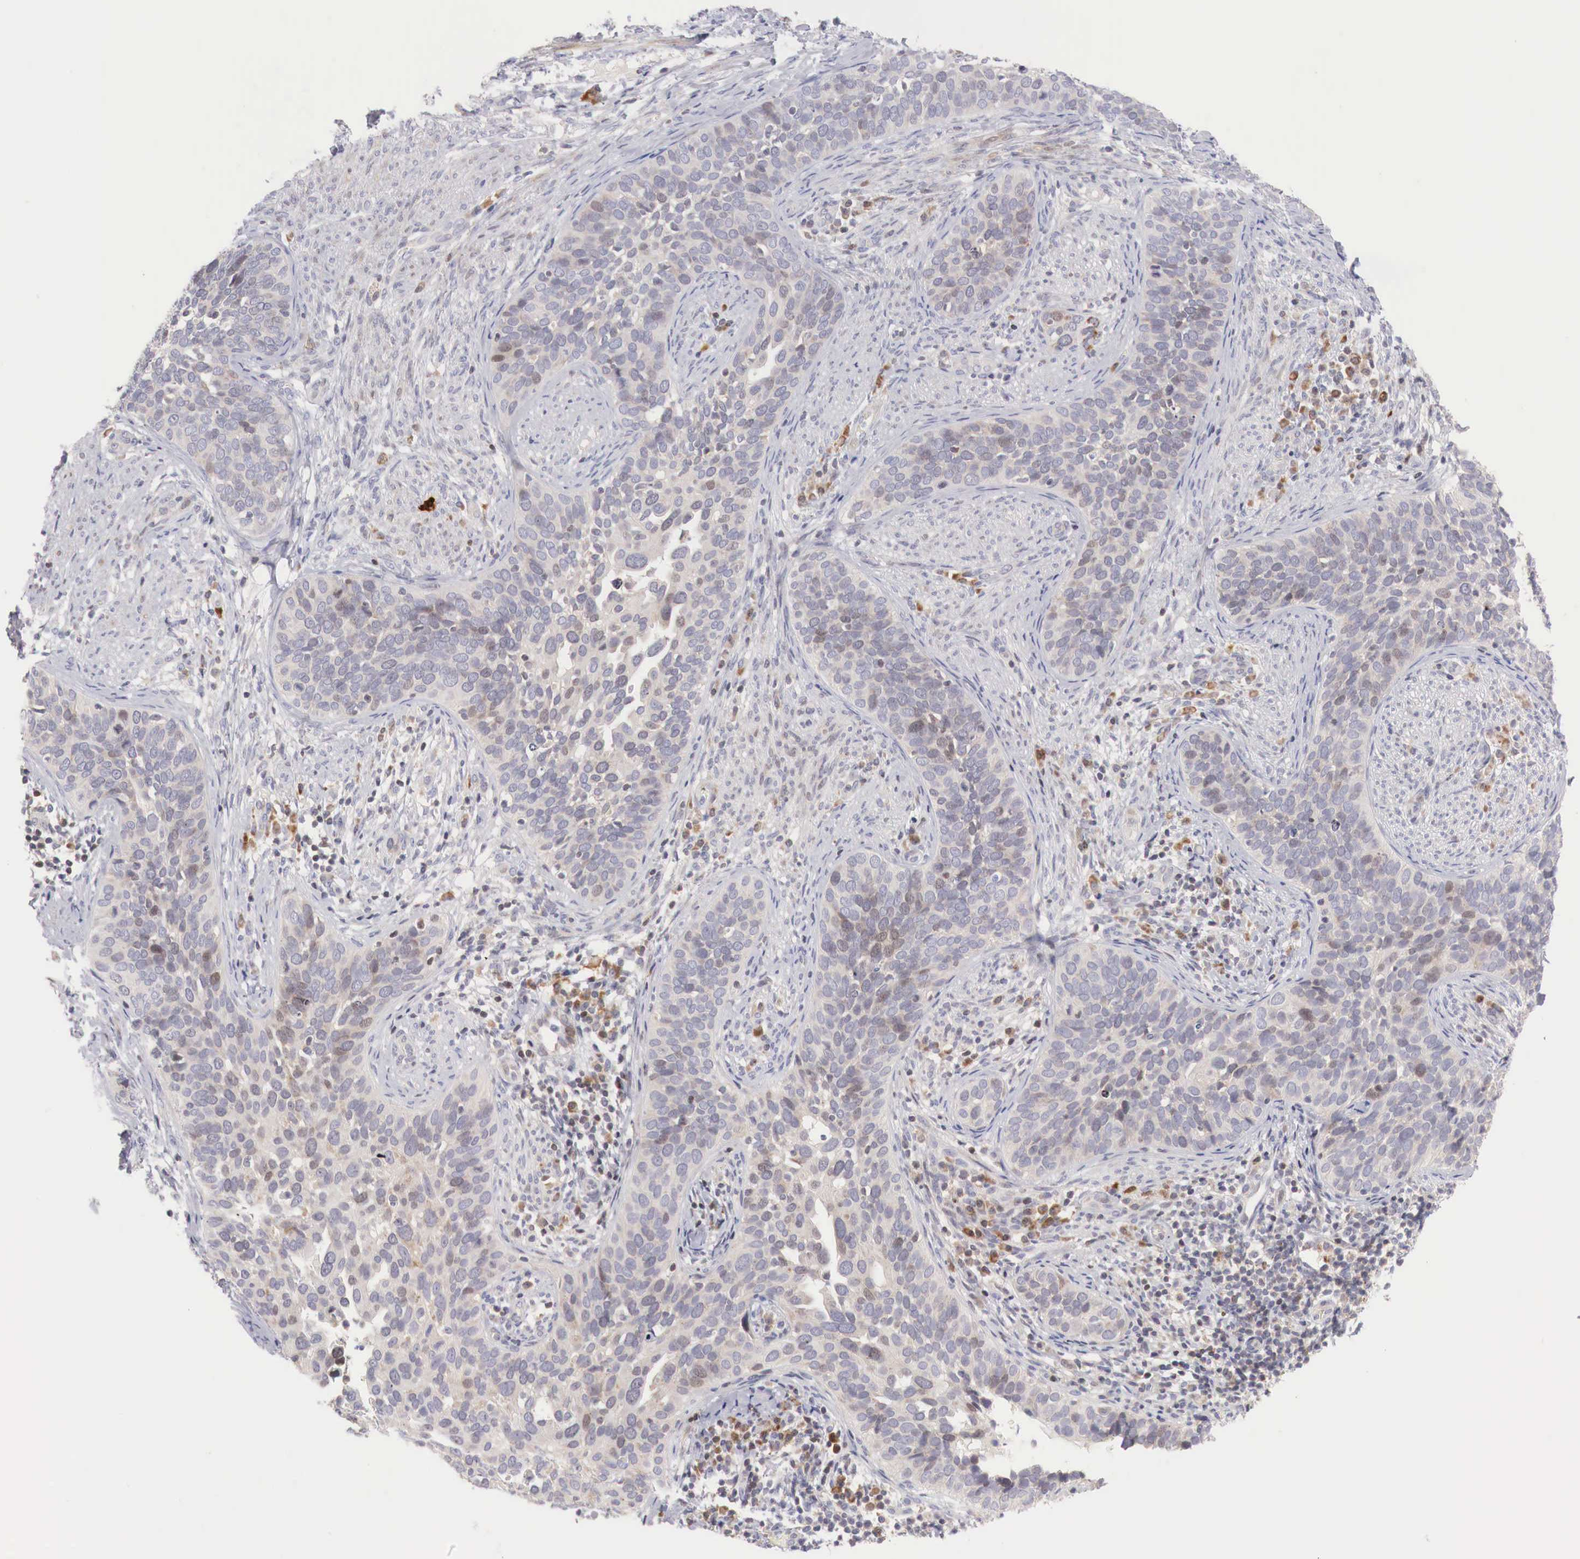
{"staining": {"intensity": "weak", "quantity": "<25%", "location": "none"}, "tissue": "cervical cancer", "cell_type": "Tumor cells", "image_type": "cancer", "snomed": [{"axis": "morphology", "description": "Squamous cell carcinoma, NOS"}, {"axis": "topography", "description": "Cervix"}], "caption": "DAB immunohistochemical staining of human squamous cell carcinoma (cervical) displays no significant positivity in tumor cells. (DAB IHC, high magnification).", "gene": "CLCN5", "patient": {"sex": "female", "age": 31}}